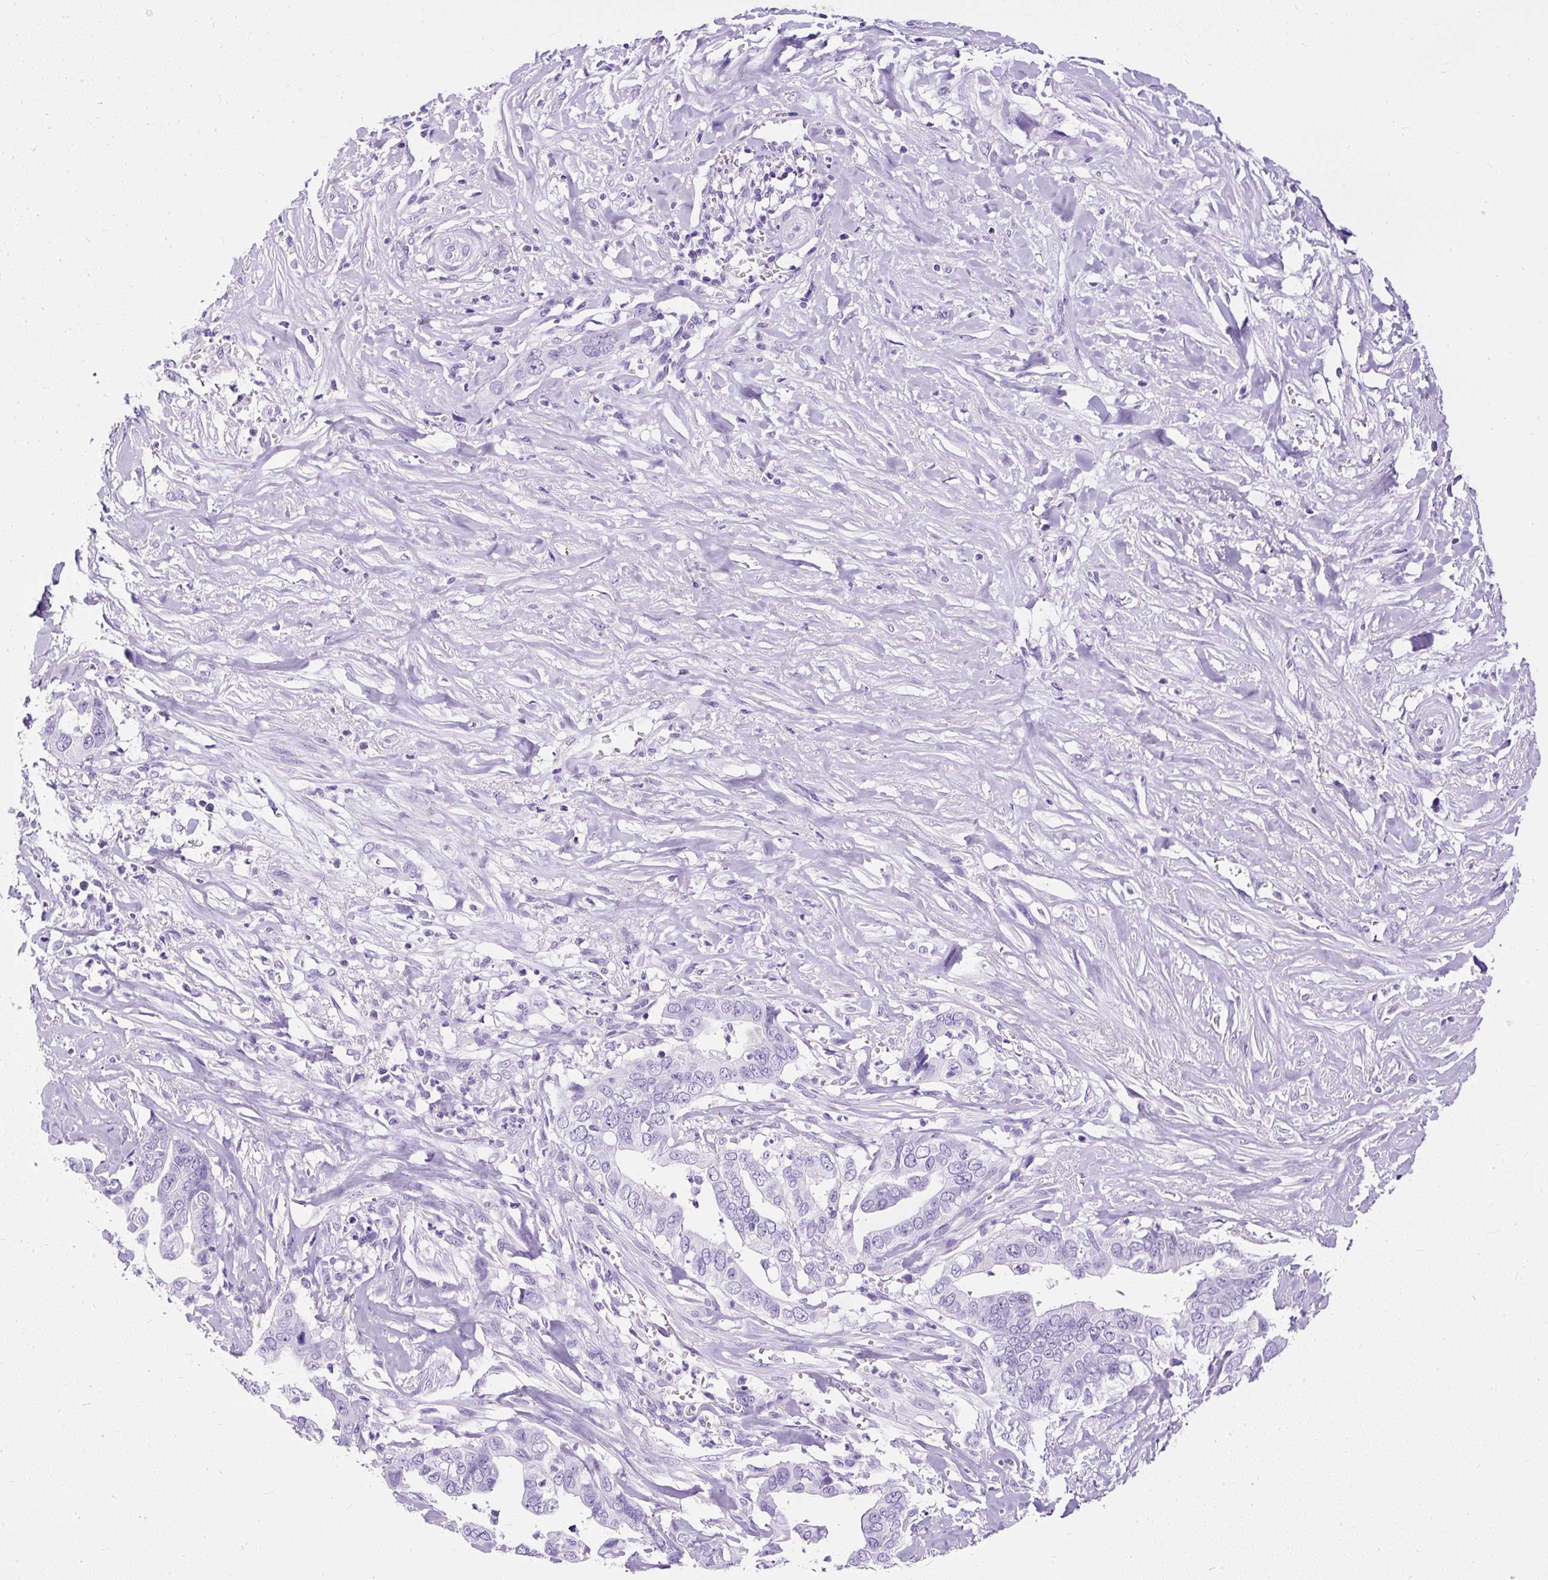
{"staining": {"intensity": "negative", "quantity": "none", "location": "none"}, "tissue": "liver cancer", "cell_type": "Tumor cells", "image_type": "cancer", "snomed": [{"axis": "morphology", "description": "Cholangiocarcinoma"}, {"axis": "topography", "description": "Liver"}], "caption": "The image shows no staining of tumor cells in liver cancer. The staining is performed using DAB (3,3'-diaminobenzidine) brown chromogen with nuclei counter-stained in using hematoxylin.", "gene": "NTS", "patient": {"sex": "female", "age": 79}}